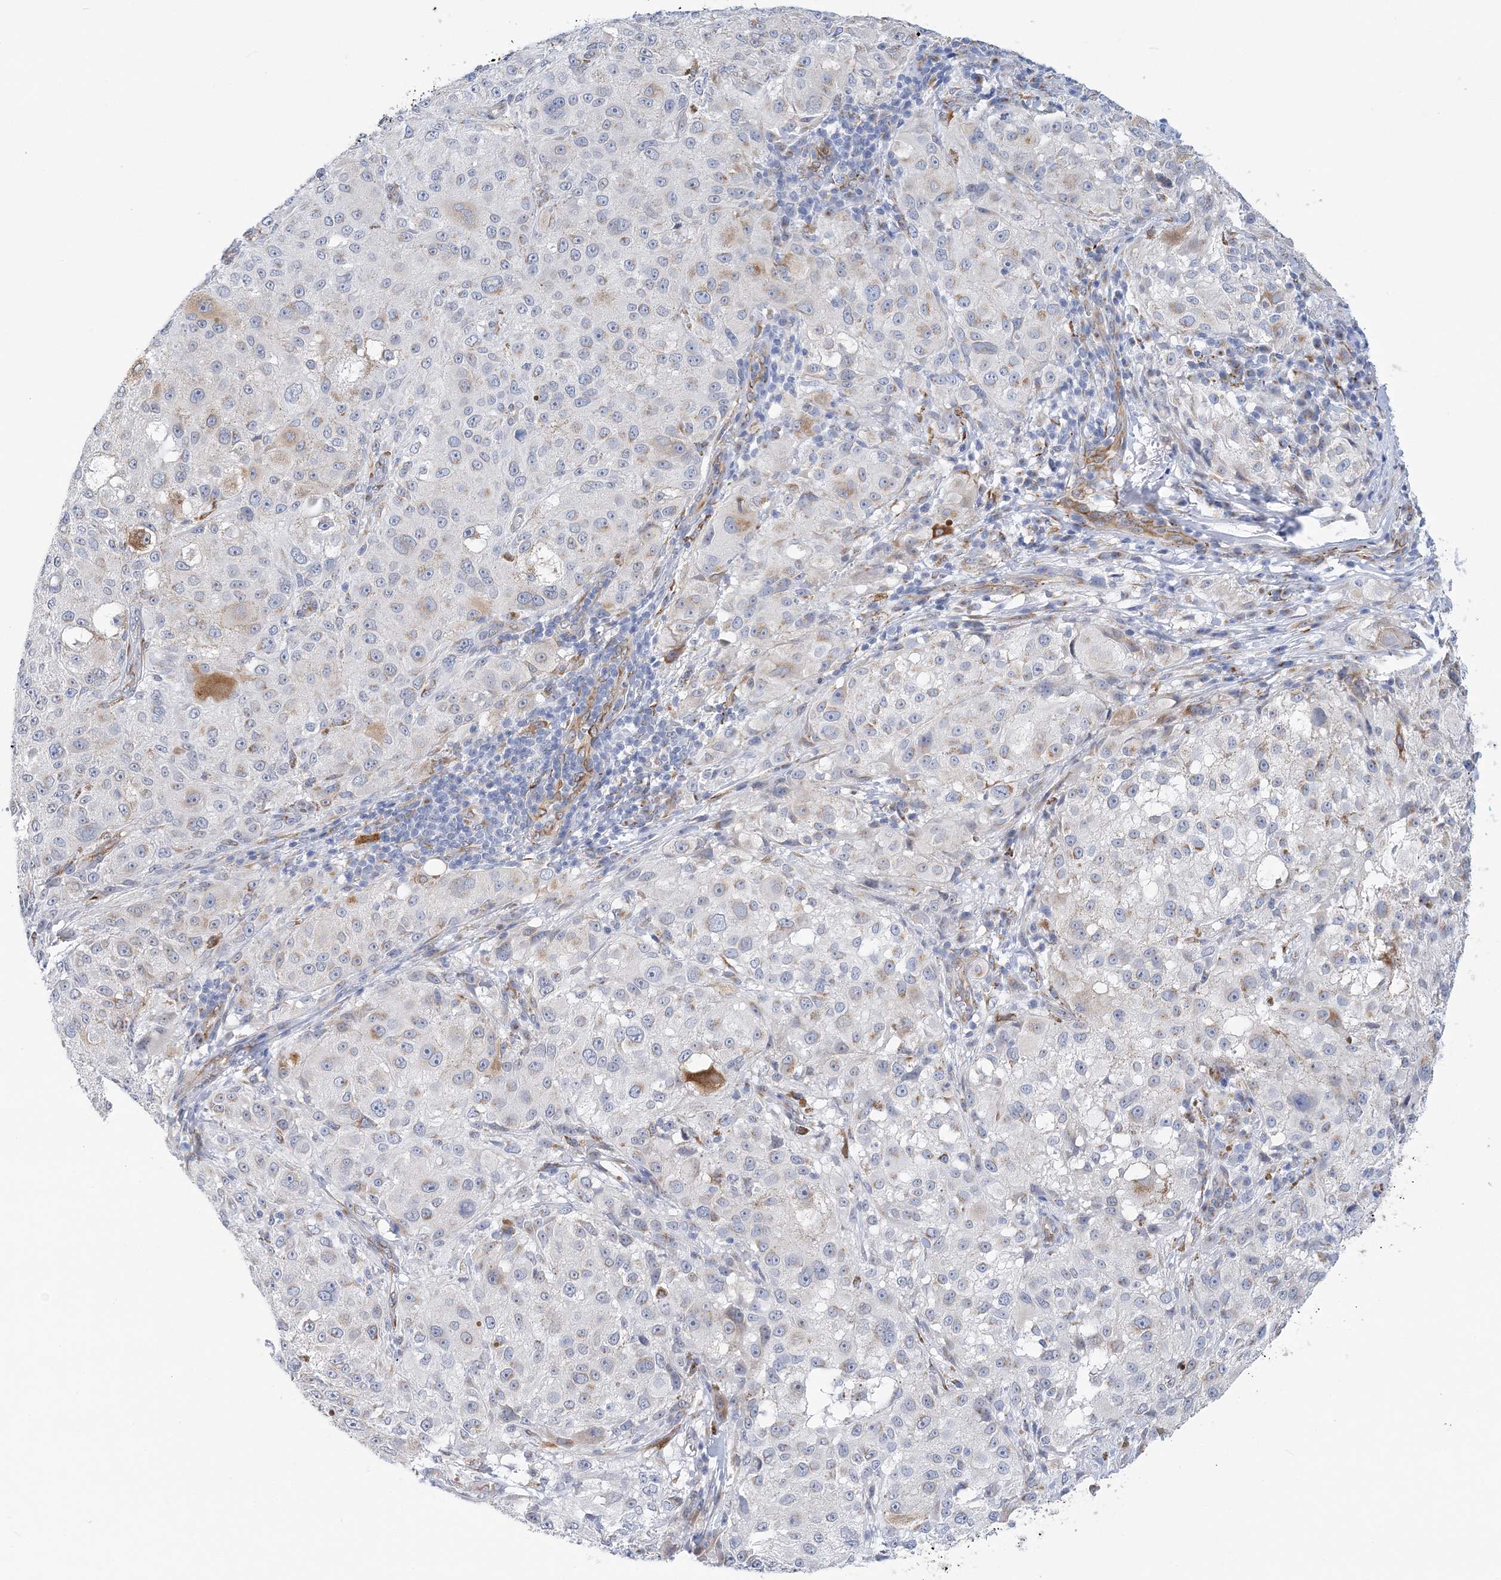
{"staining": {"intensity": "negative", "quantity": "none", "location": "none"}, "tissue": "melanoma", "cell_type": "Tumor cells", "image_type": "cancer", "snomed": [{"axis": "morphology", "description": "Necrosis, NOS"}, {"axis": "morphology", "description": "Malignant melanoma, NOS"}, {"axis": "topography", "description": "Skin"}], "caption": "Photomicrograph shows no significant protein positivity in tumor cells of malignant melanoma.", "gene": "PLEKHG4B", "patient": {"sex": "female", "age": 87}}